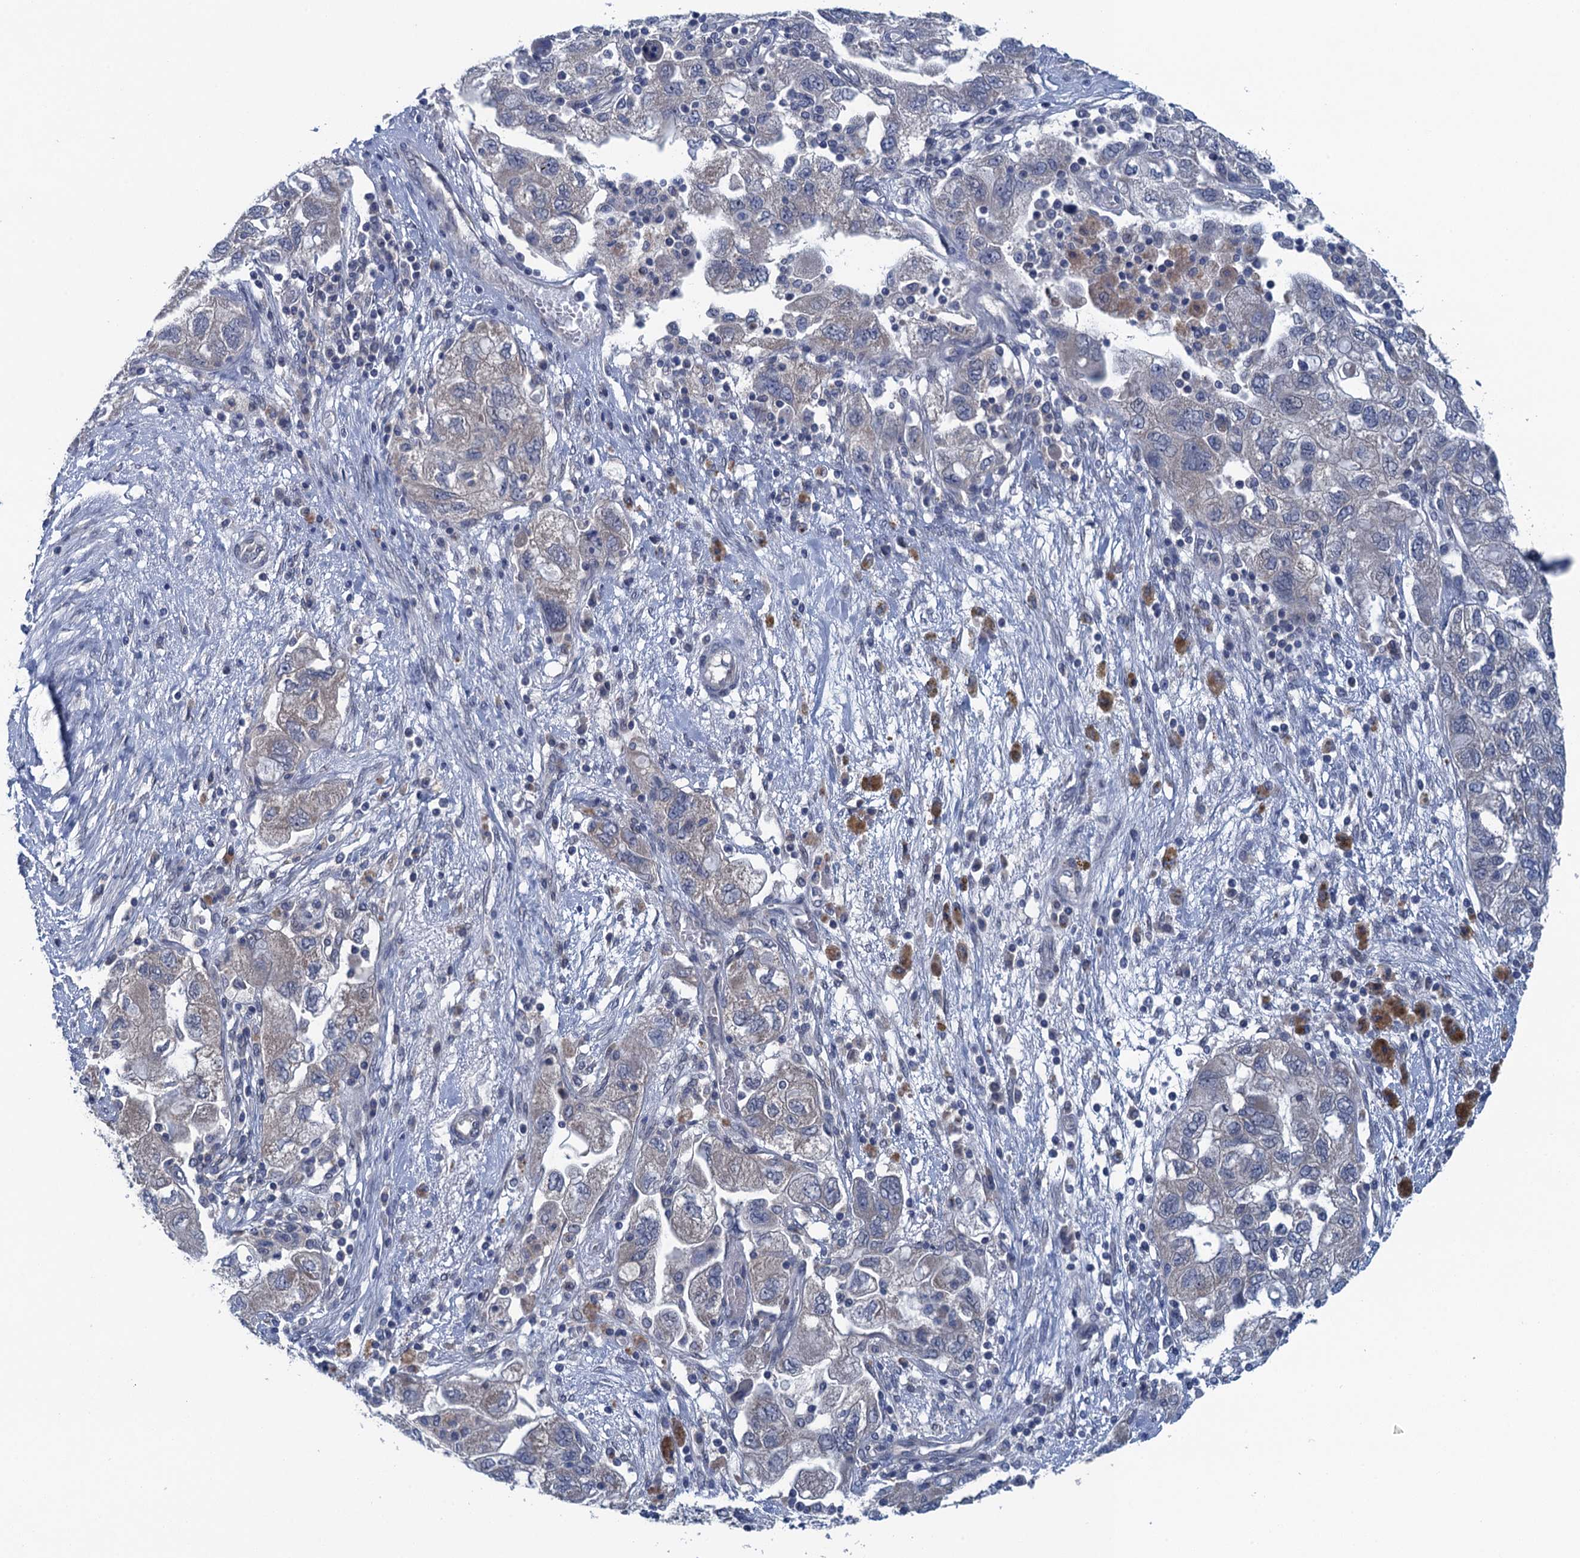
{"staining": {"intensity": "negative", "quantity": "none", "location": "none"}, "tissue": "ovarian cancer", "cell_type": "Tumor cells", "image_type": "cancer", "snomed": [{"axis": "morphology", "description": "Carcinoma, NOS"}, {"axis": "morphology", "description": "Cystadenocarcinoma, serous, NOS"}, {"axis": "topography", "description": "Ovary"}], "caption": "Tumor cells show no significant protein staining in carcinoma (ovarian). The staining is performed using DAB (3,3'-diaminobenzidine) brown chromogen with nuclei counter-stained in using hematoxylin.", "gene": "CTU2", "patient": {"sex": "female", "age": 69}}